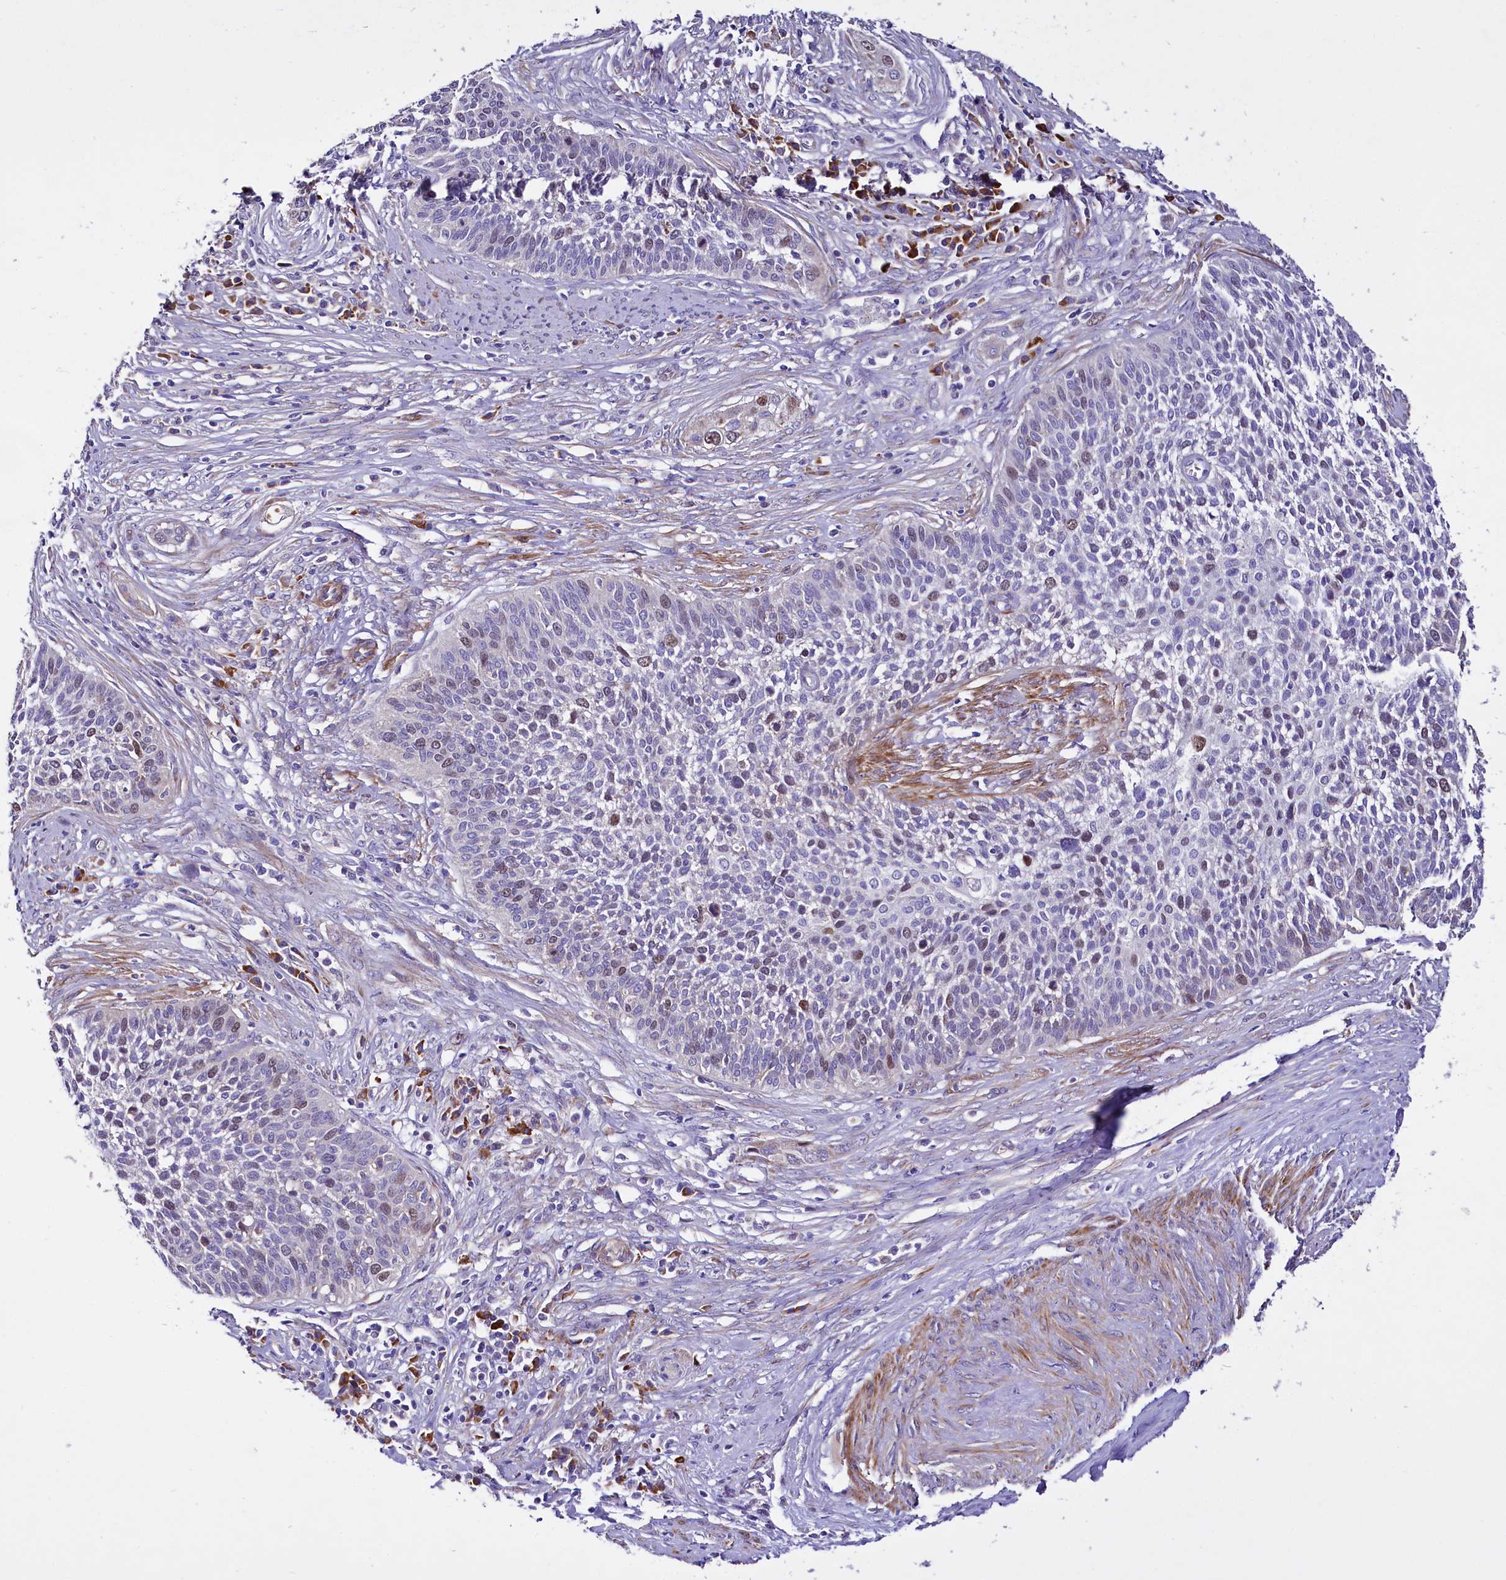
{"staining": {"intensity": "moderate", "quantity": "<25%", "location": "nuclear"}, "tissue": "cervical cancer", "cell_type": "Tumor cells", "image_type": "cancer", "snomed": [{"axis": "morphology", "description": "Squamous cell carcinoma, NOS"}, {"axis": "topography", "description": "Cervix"}], "caption": "The micrograph exhibits immunohistochemical staining of squamous cell carcinoma (cervical). There is moderate nuclear positivity is seen in approximately <25% of tumor cells.", "gene": "WNT8A", "patient": {"sex": "female", "age": 34}}